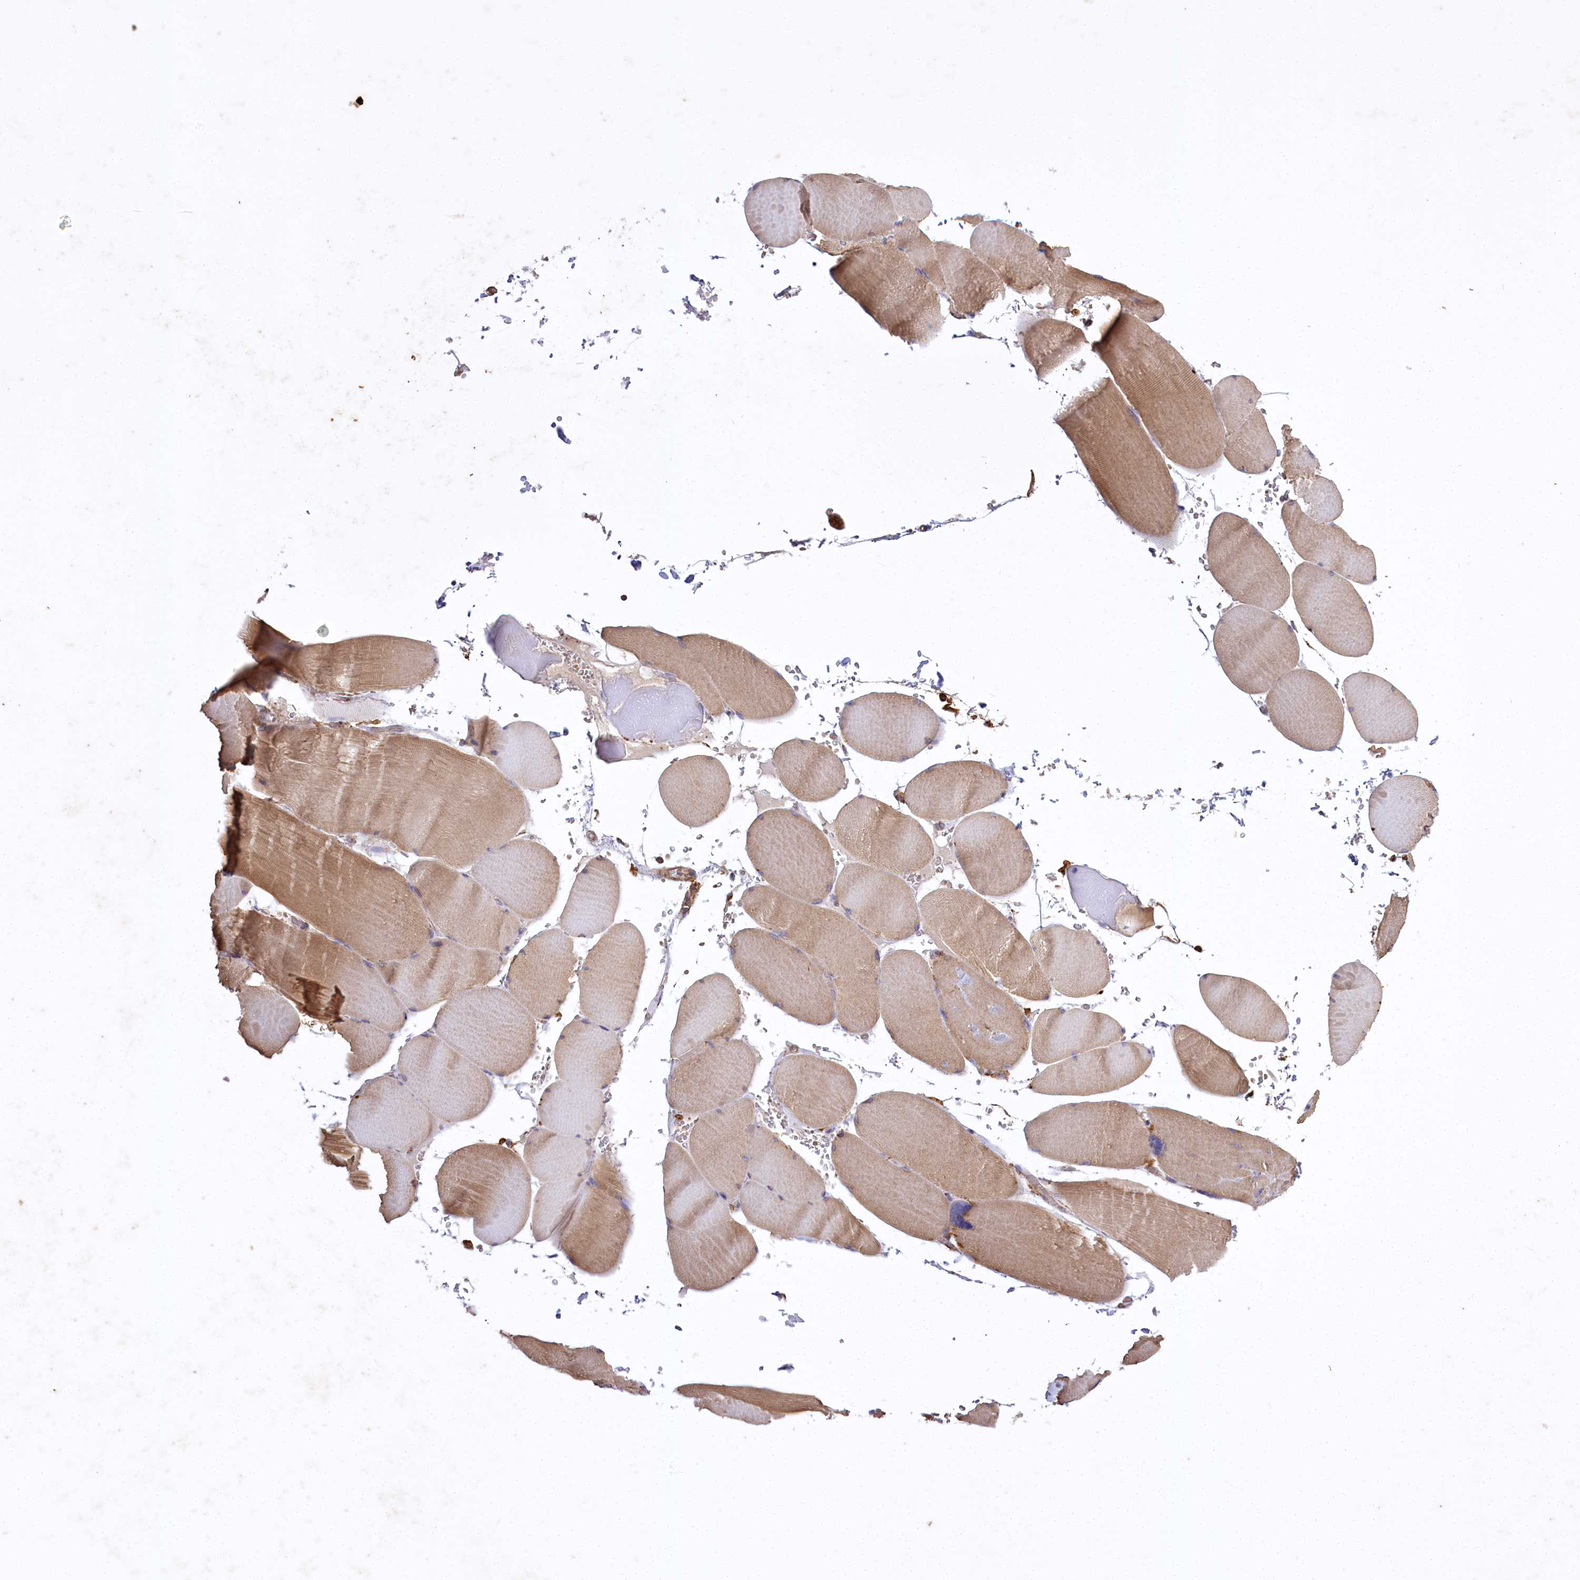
{"staining": {"intensity": "moderate", "quantity": ">75%", "location": "cytoplasmic/membranous"}, "tissue": "skeletal muscle", "cell_type": "Myocytes", "image_type": "normal", "snomed": [{"axis": "morphology", "description": "Normal tissue, NOS"}, {"axis": "topography", "description": "Skeletal muscle"}, {"axis": "topography", "description": "Head-Neck"}], "caption": "Immunohistochemistry photomicrograph of benign skeletal muscle: human skeletal muscle stained using IHC displays medium levels of moderate protein expression localized specifically in the cytoplasmic/membranous of myocytes, appearing as a cytoplasmic/membranous brown color.", "gene": "CARD19", "patient": {"sex": "male", "age": 66}}